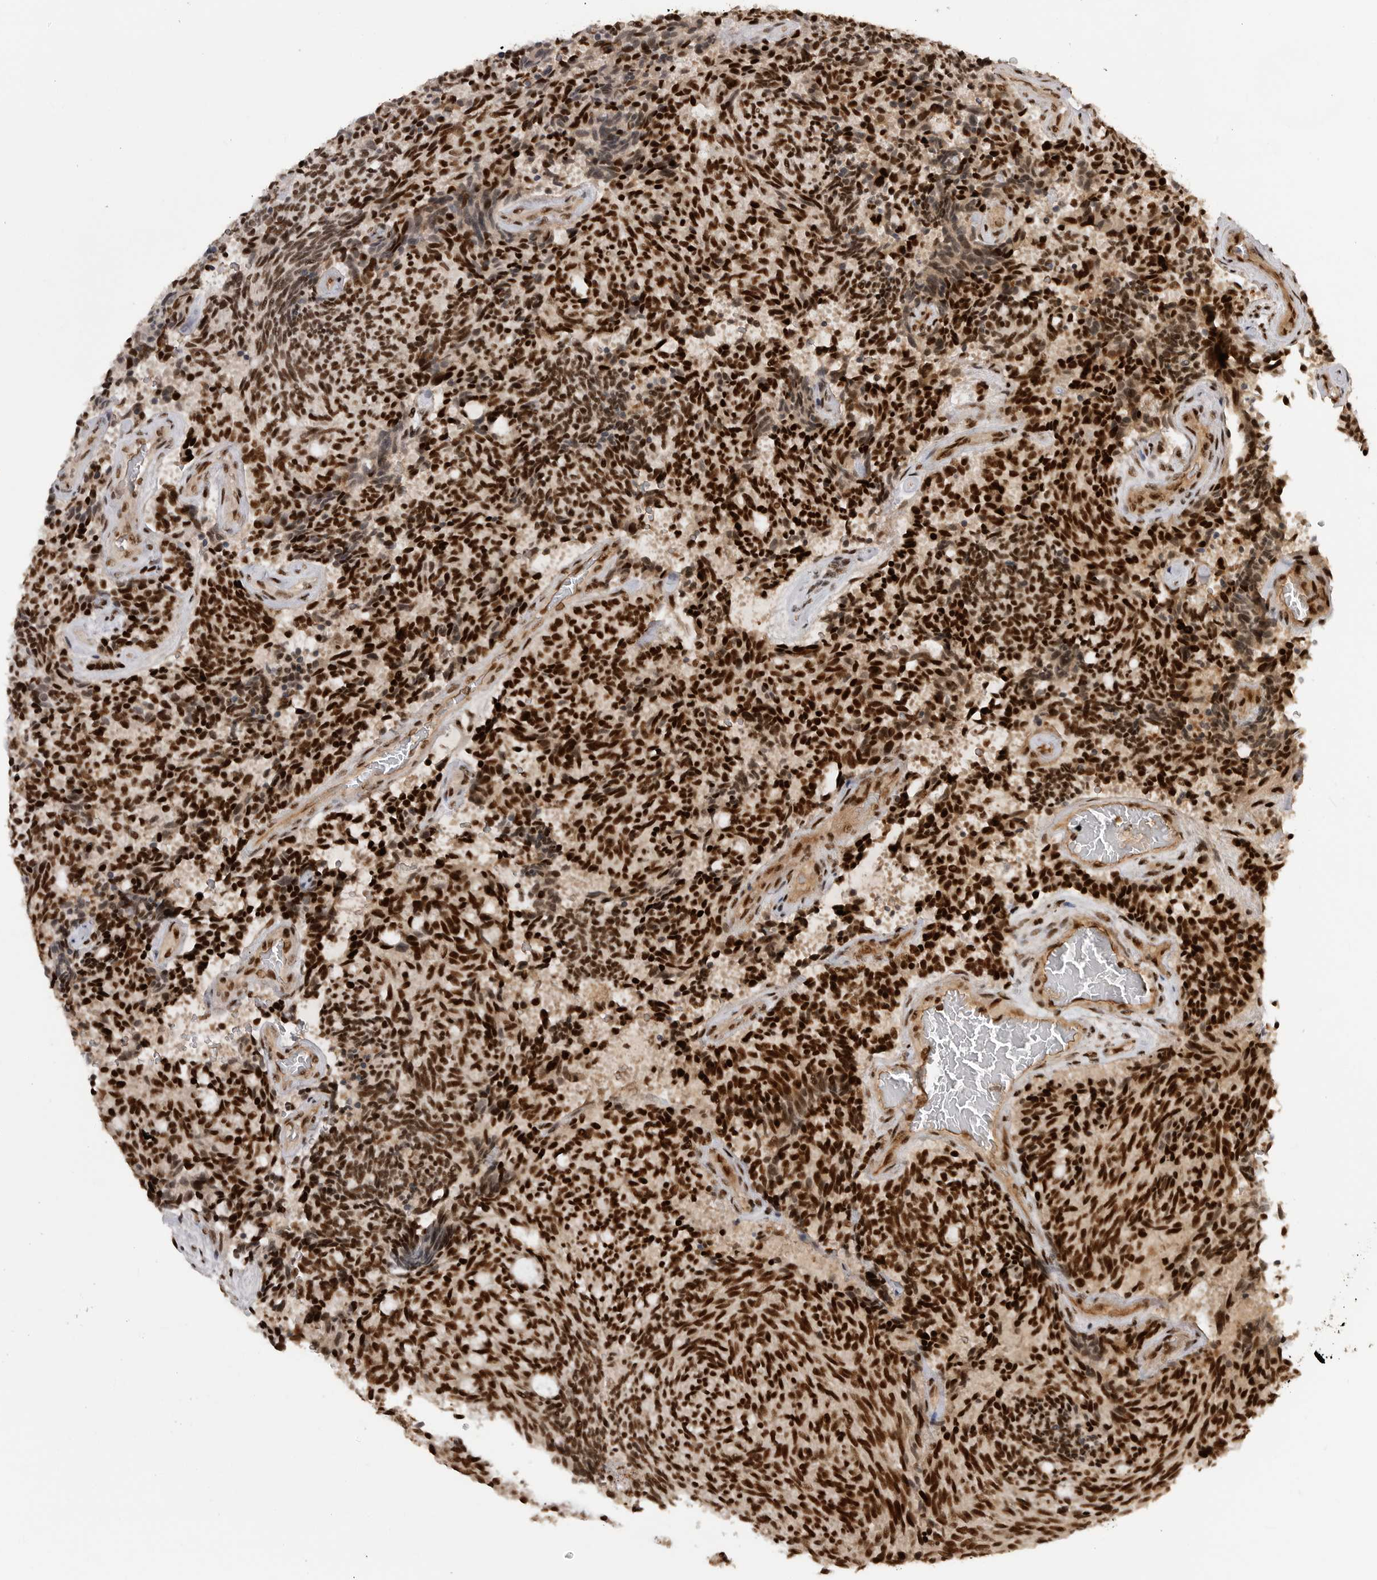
{"staining": {"intensity": "strong", "quantity": ">75%", "location": "nuclear"}, "tissue": "carcinoid", "cell_type": "Tumor cells", "image_type": "cancer", "snomed": [{"axis": "morphology", "description": "Carcinoid, malignant, NOS"}, {"axis": "topography", "description": "Pancreas"}], "caption": "Immunohistochemical staining of carcinoid (malignant) demonstrates high levels of strong nuclear protein staining in about >75% of tumor cells. (DAB = brown stain, brightfield microscopy at high magnification).", "gene": "PPP1R8", "patient": {"sex": "female", "age": 54}}